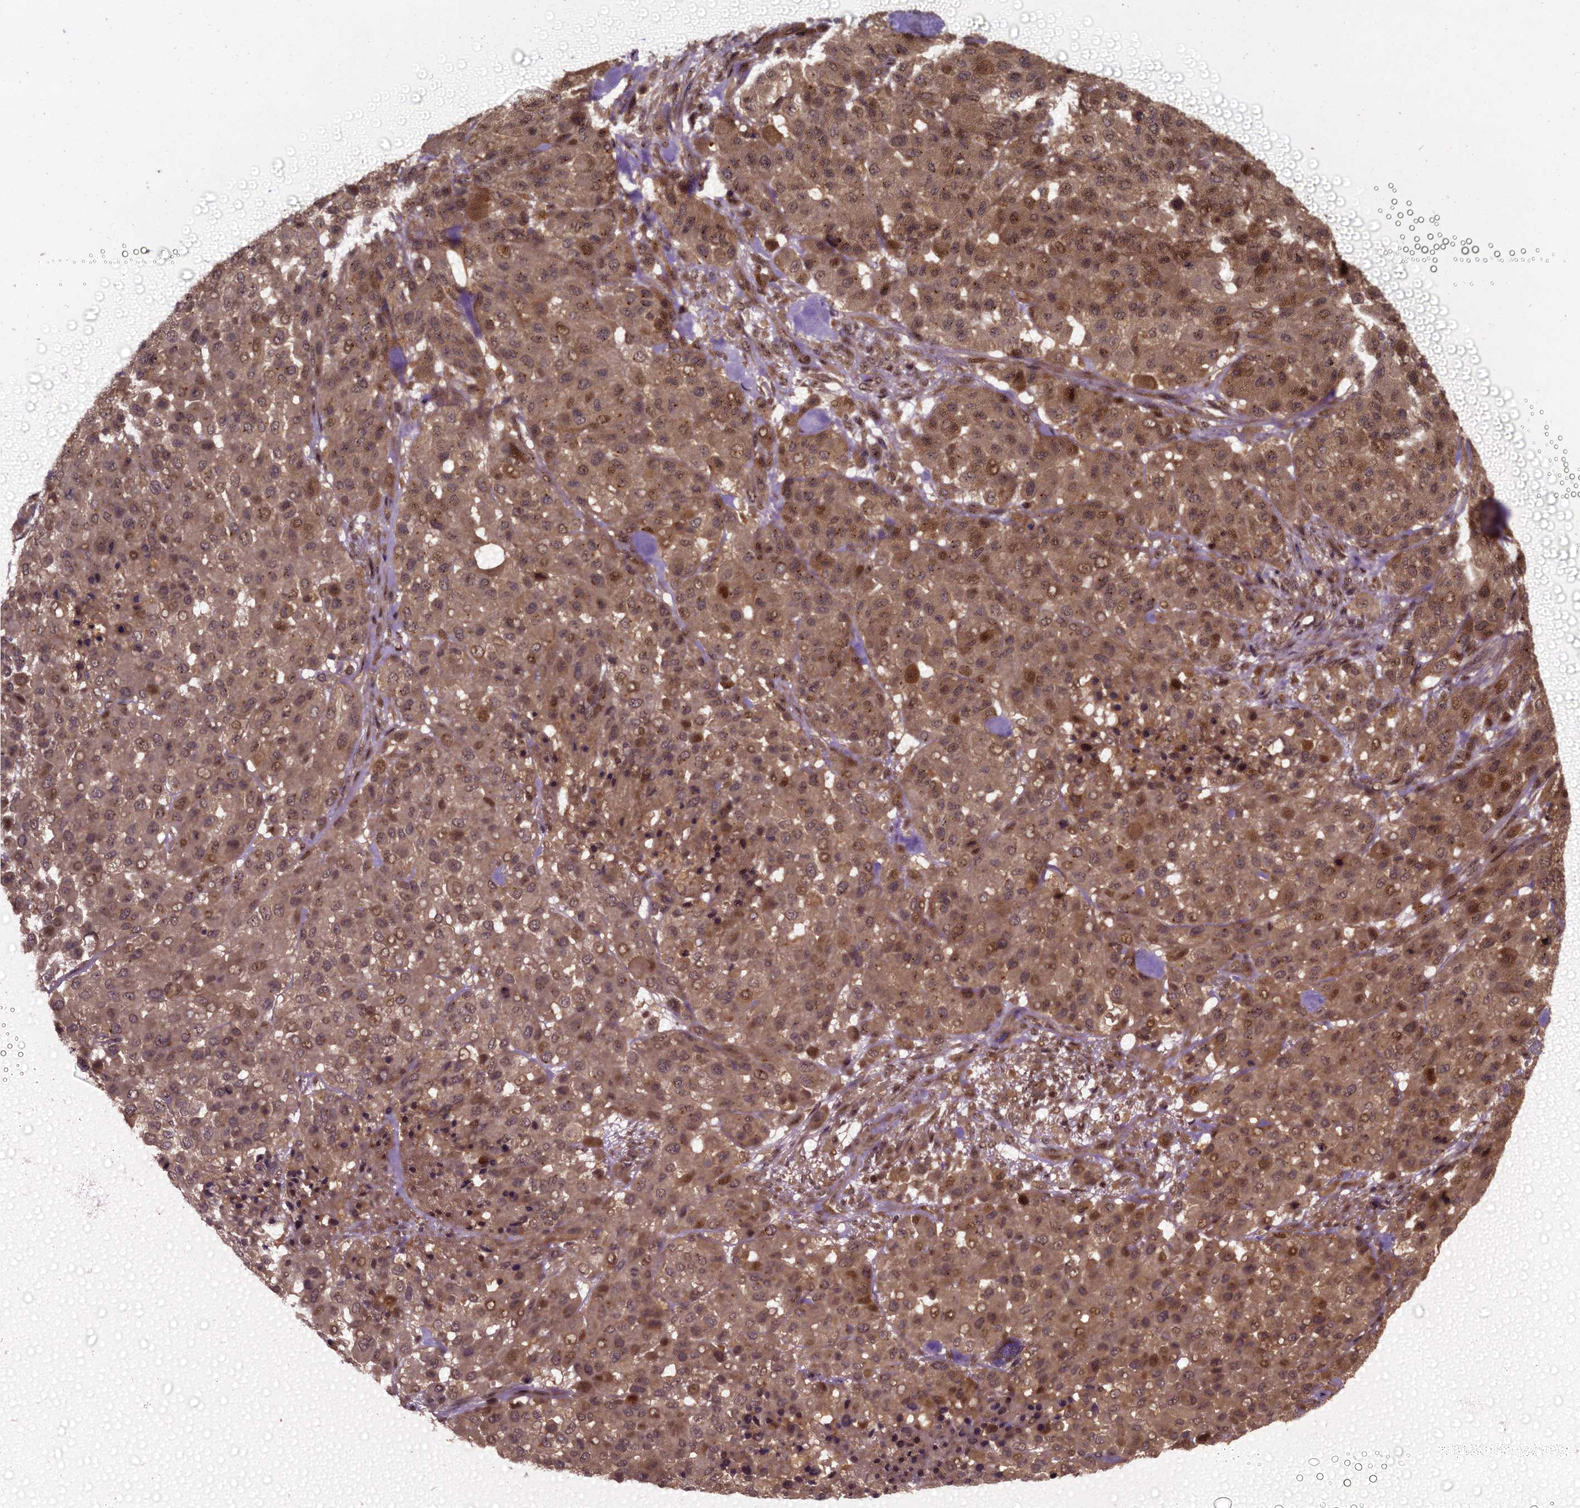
{"staining": {"intensity": "moderate", "quantity": ">75%", "location": "cytoplasmic/membranous,nuclear"}, "tissue": "melanoma", "cell_type": "Tumor cells", "image_type": "cancer", "snomed": [{"axis": "morphology", "description": "Malignant melanoma, Metastatic site"}, {"axis": "topography", "description": "Skin"}], "caption": "IHC (DAB (3,3'-diaminobenzidine)) staining of malignant melanoma (metastatic site) demonstrates moderate cytoplasmic/membranous and nuclear protein expression in about >75% of tumor cells.", "gene": "KXD1", "patient": {"sex": "female", "age": 81}}